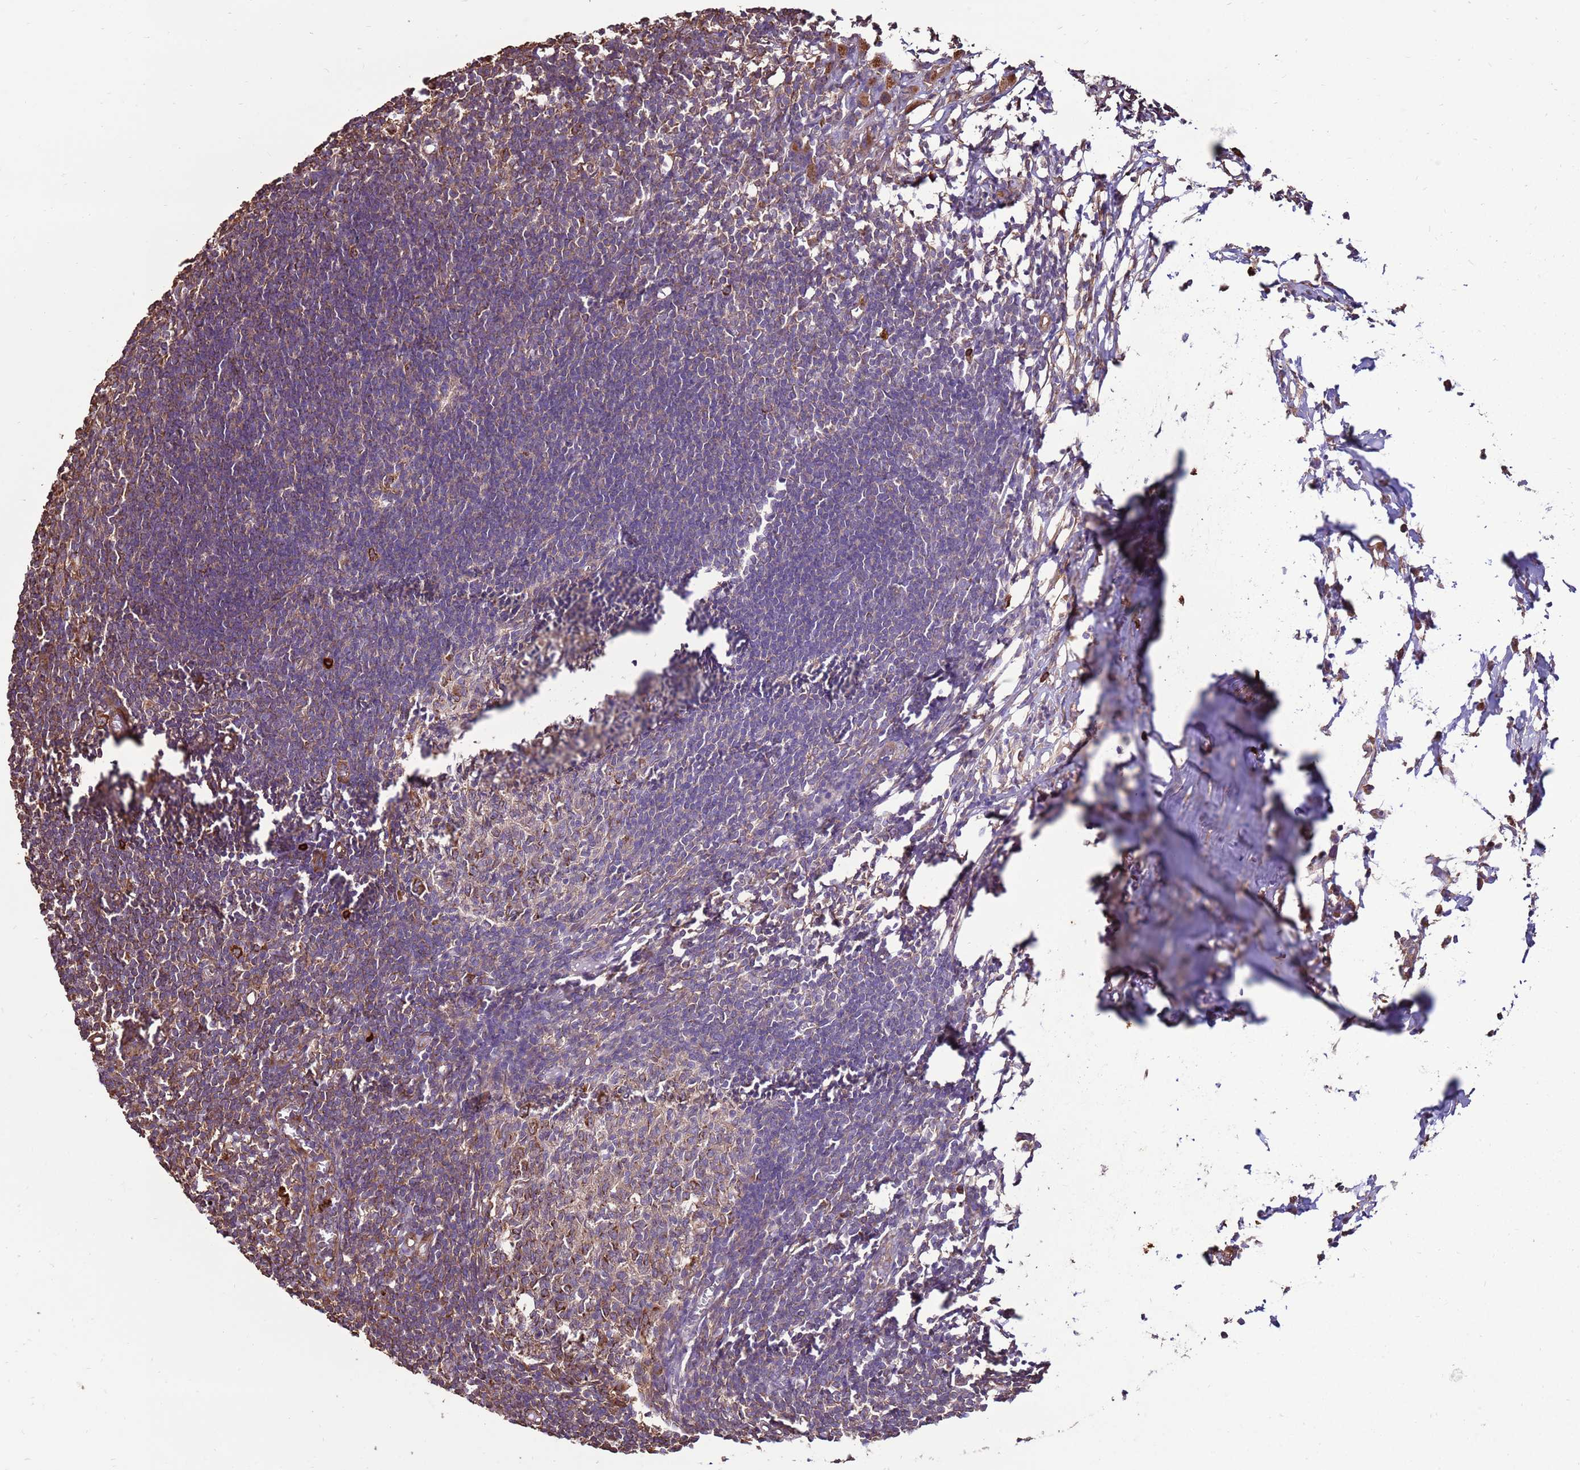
{"staining": {"intensity": "strong", "quantity": "25%-75%", "location": "cytoplasmic/membranous"}, "tissue": "lymph node", "cell_type": "Germinal center cells", "image_type": "normal", "snomed": [{"axis": "morphology", "description": "Normal tissue, NOS"}, {"axis": "morphology", "description": "Malignant melanoma, Metastatic site"}, {"axis": "topography", "description": "Lymph node"}], "caption": "Germinal center cells show high levels of strong cytoplasmic/membranous staining in about 25%-75% of cells in unremarkable lymph node.", "gene": "DDX59", "patient": {"sex": "male", "age": 41}}